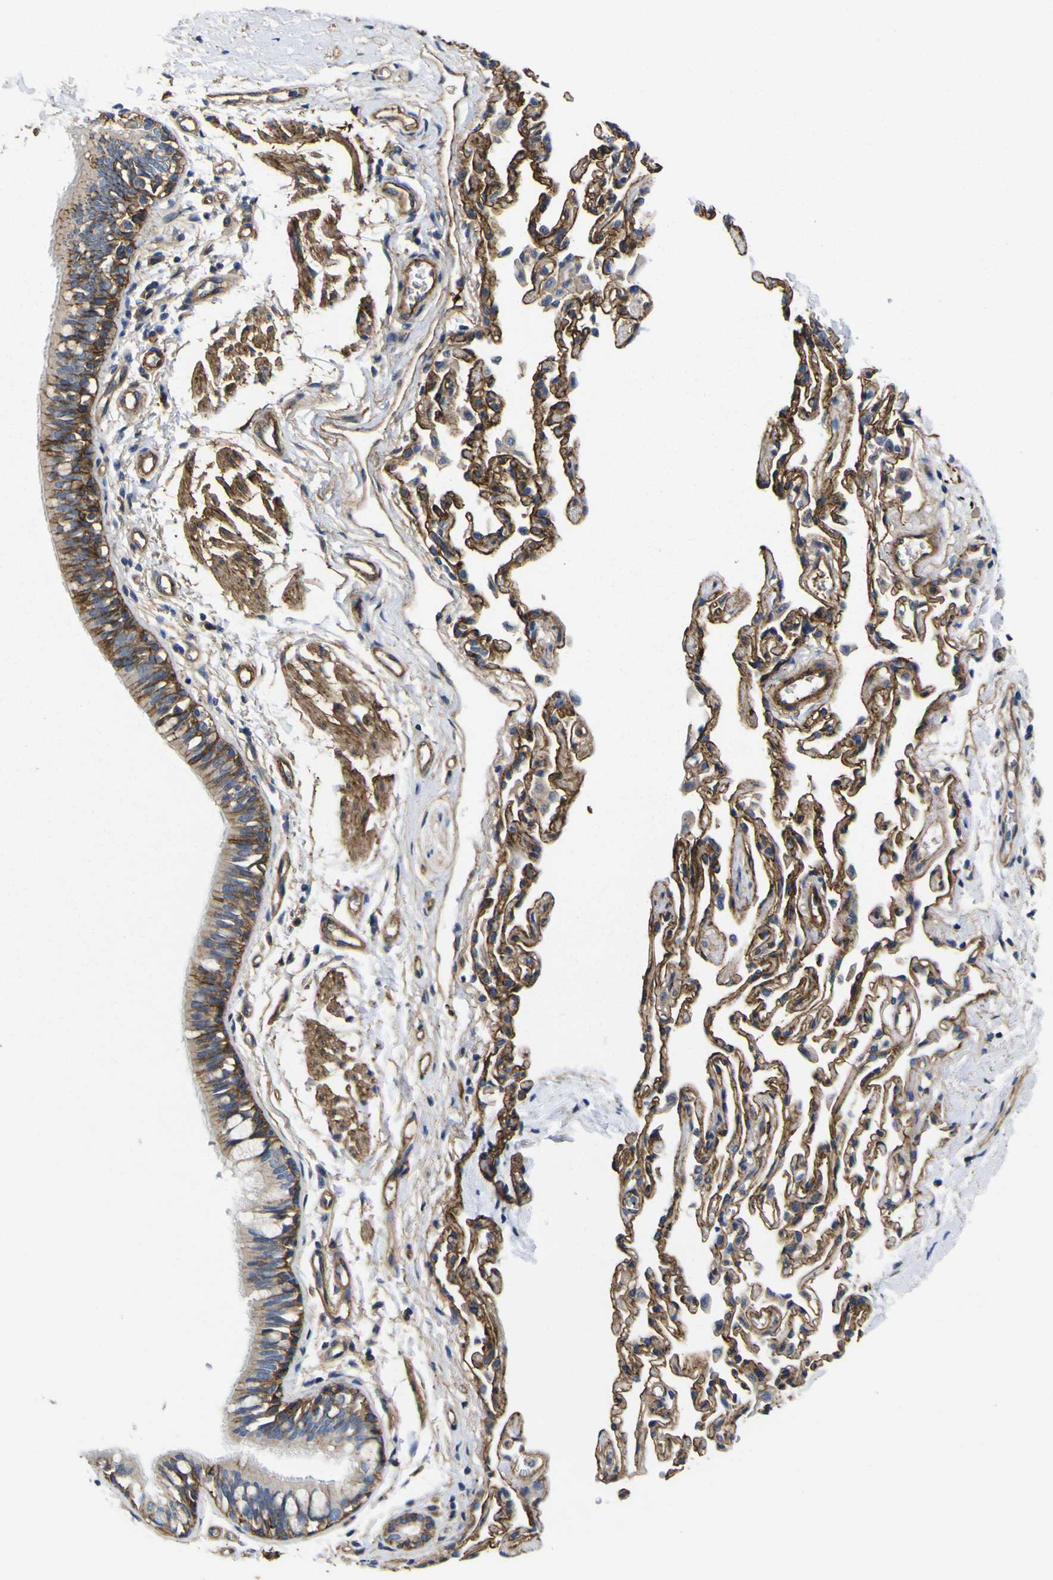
{"staining": {"intensity": "moderate", "quantity": ">75%", "location": "cytoplasmic/membranous"}, "tissue": "bronchus", "cell_type": "Respiratory epithelial cells", "image_type": "normal", "snomed": [{"axis": "morphology", "description": "Normal tissue, NOS"}, {"axis": "topography", "description": "Bronchus"}, {"axis": "topography", "description": "Lung"}], "caption": "Immunohistochemistry (DAB (3,3'-diaminobenzidine)) staining of unremarkable bronchus demonstrates moderate cytoplasmic/membranous protein staining in approximately >75% of respiratory epithelial cells.", "gene": "CD151", "patient": {"sex": "male", "age": 64}}